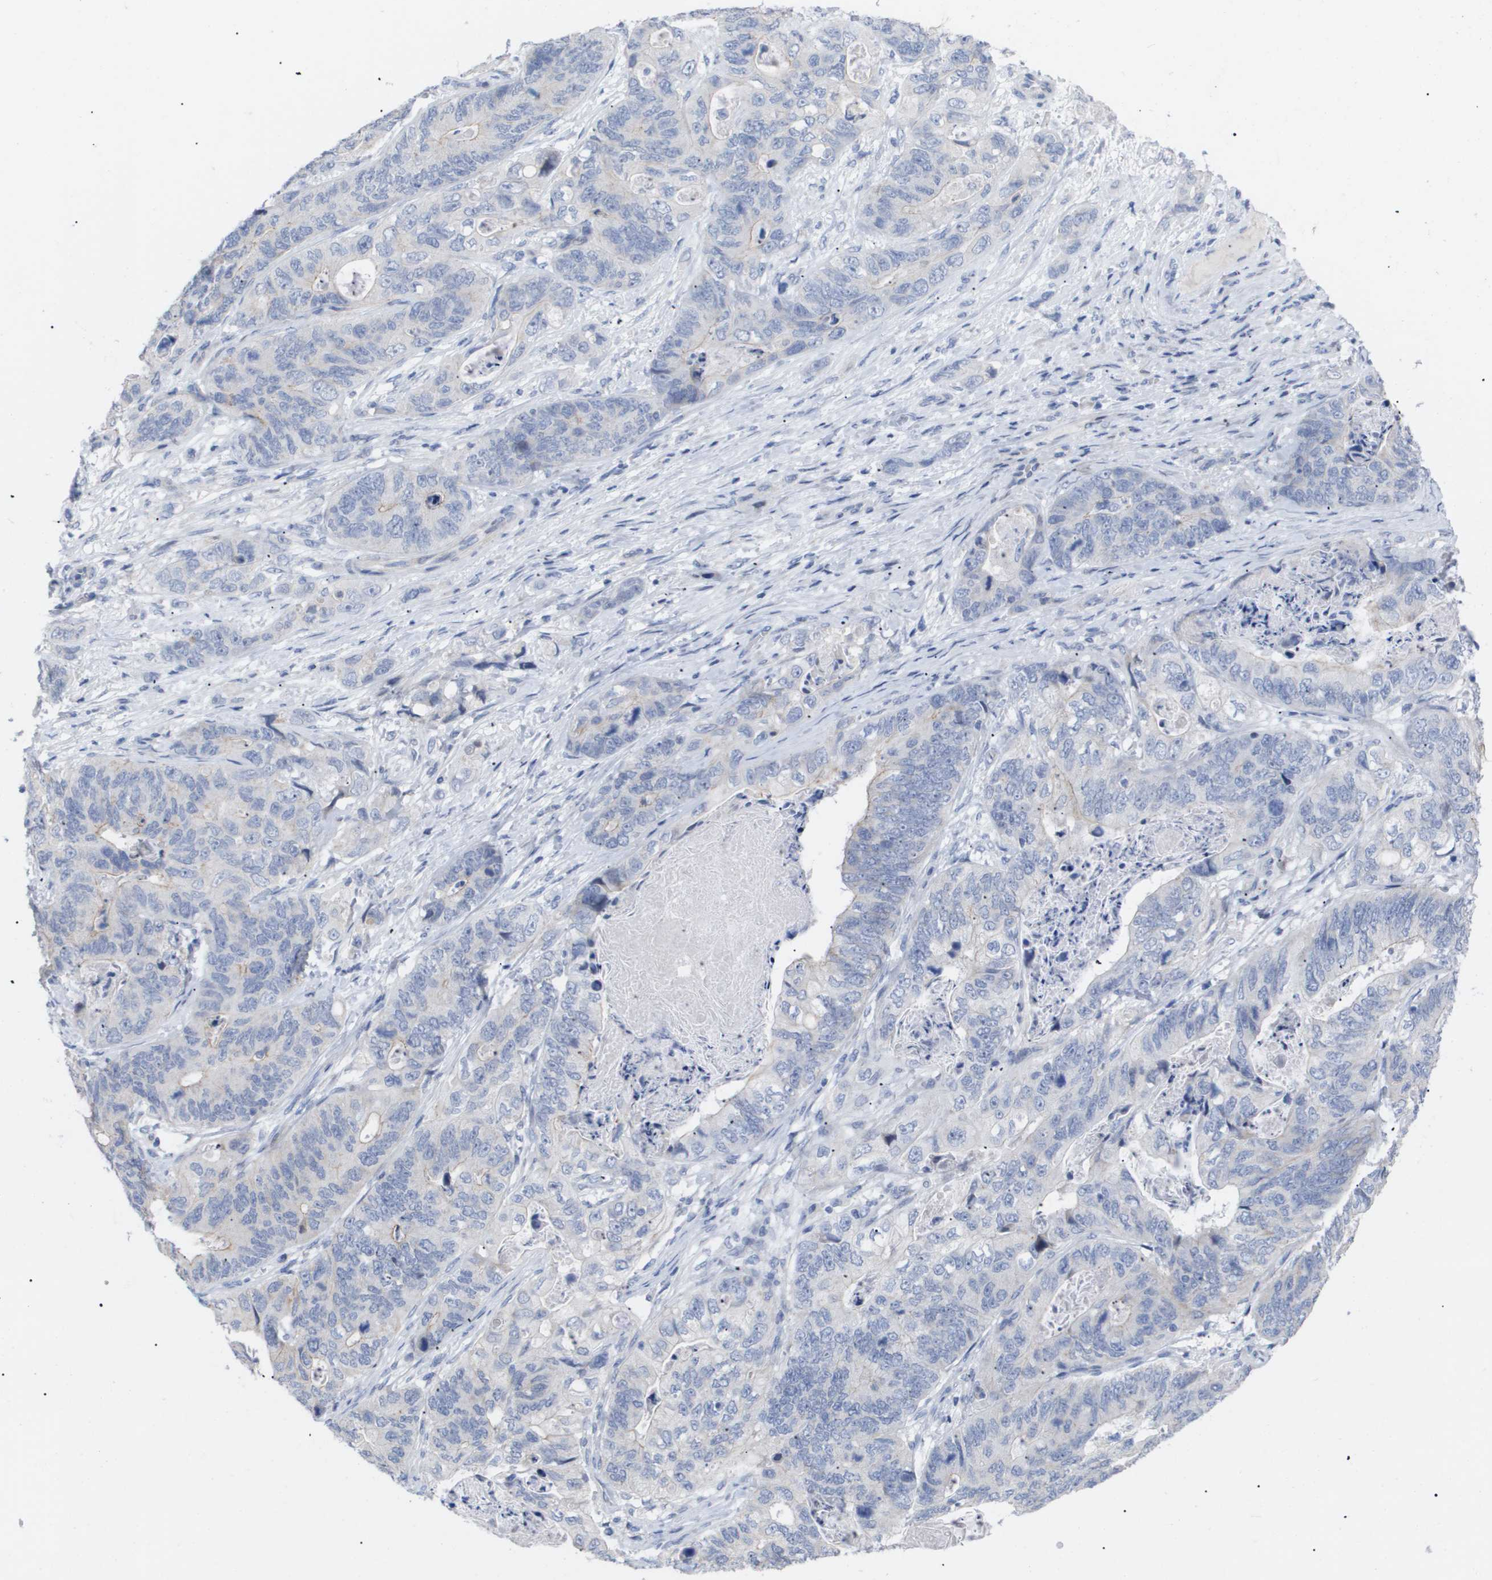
{"staining": {"intensity": "negative", "quantity": "none", "location": "none"}, "tissue": "stomach cancer", "cell_type": "Tumor cells", "image_type": "cancer", "snomed": [{"axis": "morphology", "description": "Adenocarcinoma, NOS"}, {"axis": "topography", "description": "Stomach"}], "caption": "High power microscopy micrograph of an immunohistochemistry micrograph of stomach cancer (adenocarcinoma), revealing no significant staining in tumor cells. (DAB (3,3'-diaminobenzidine) immunohistochemistry (IHC) visualized using brightfield microscopy, high magnification).", "gene": "CAV3", "patient": {"sex": "female", "age": 89}}